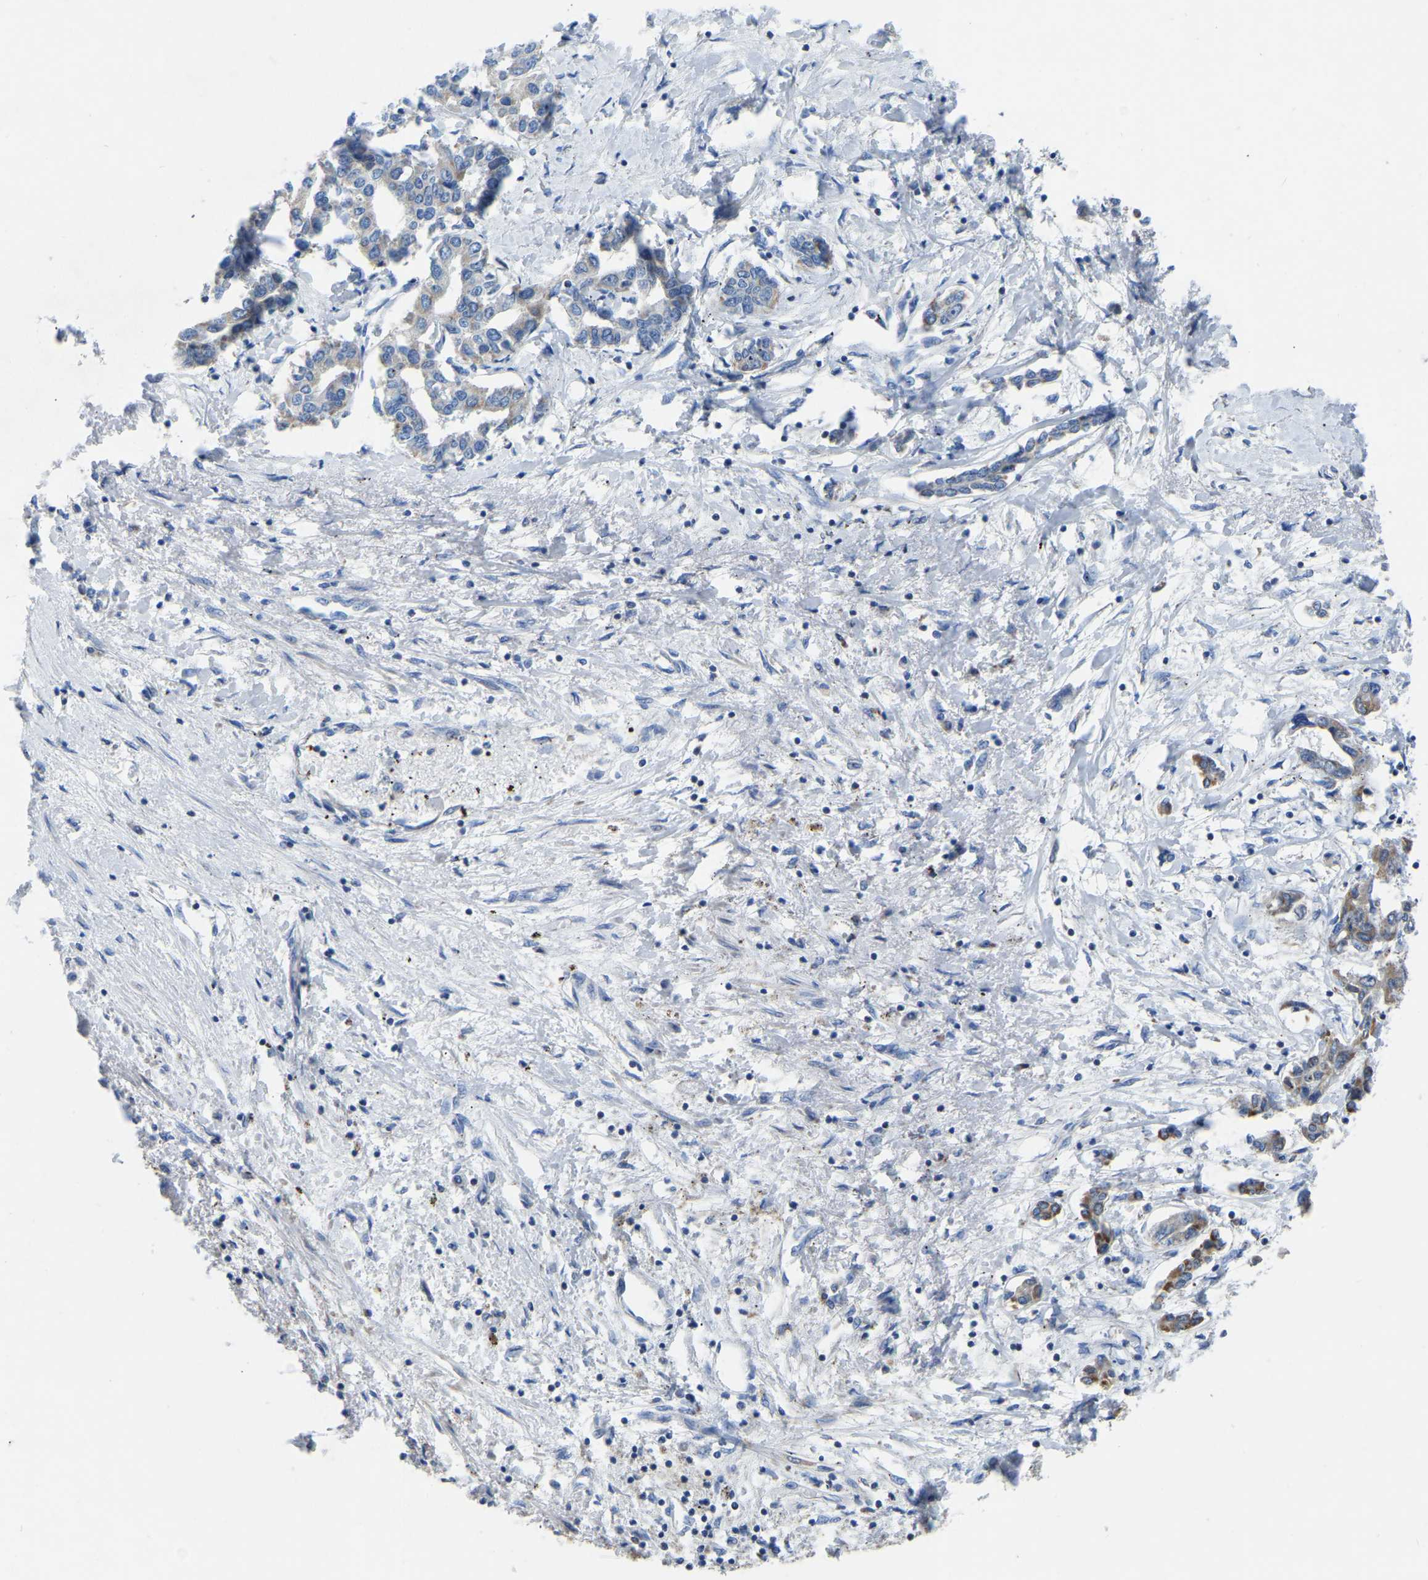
{"staining": {"intensity": "negative", "quantity": "none", "location": "none"}, "tissue": "liver cancer", "cell_type": "Tumor cells", "image_type": "cancer", "snomed": [{"axis": "morphology", "description": "Cholangiocarcinoma"}, {"axis": "topography", "description": "Liver"}], "caption": "An immunohistochemistry micrograph of liver cholangiocarcinoma is shown. There is no staining in tumor cells of liver cholangiocarcinoma.", "gene": "ETFA", "patient": {"sex": "male", "age": 59}}